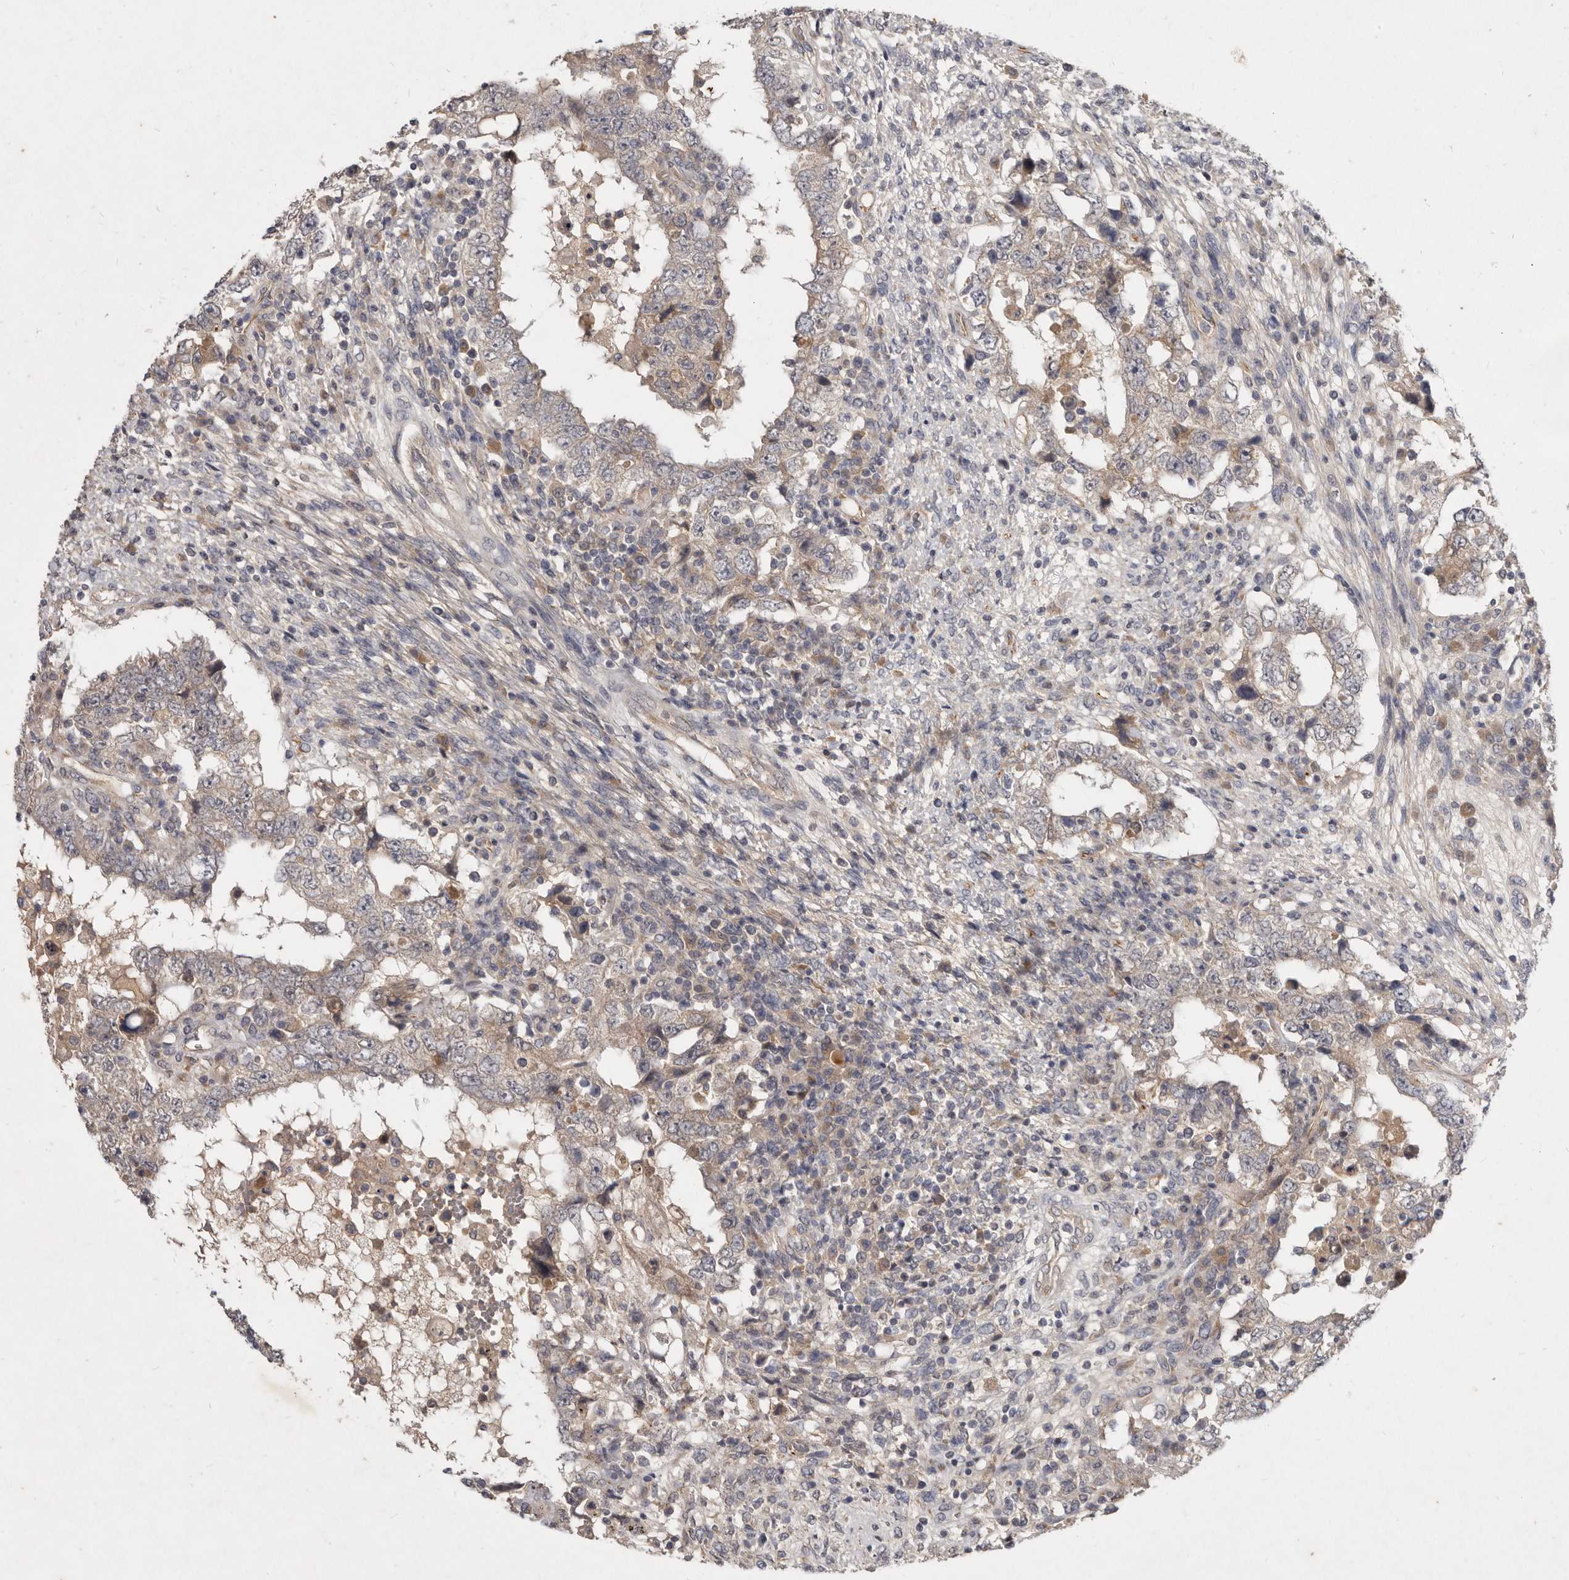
{"staining": {"intensity": "weak", "quantity": "<25%", "location": "cytoplasmic/membranous"}, "tissue": "testis cancer", "cell_type": "Tumor cells", "image_type": "cancer", "snomed": [{"axis": "morphology", "description": "Carcinoma, Embryonal, NOS"}, {"axis": "topography", "description": "Testis"}], "caption": "Tumor cells are negative for brown protein staining in testis cancer.", "gene": "SLC22A1", "patient": {"sex": "male", "age": 26}}